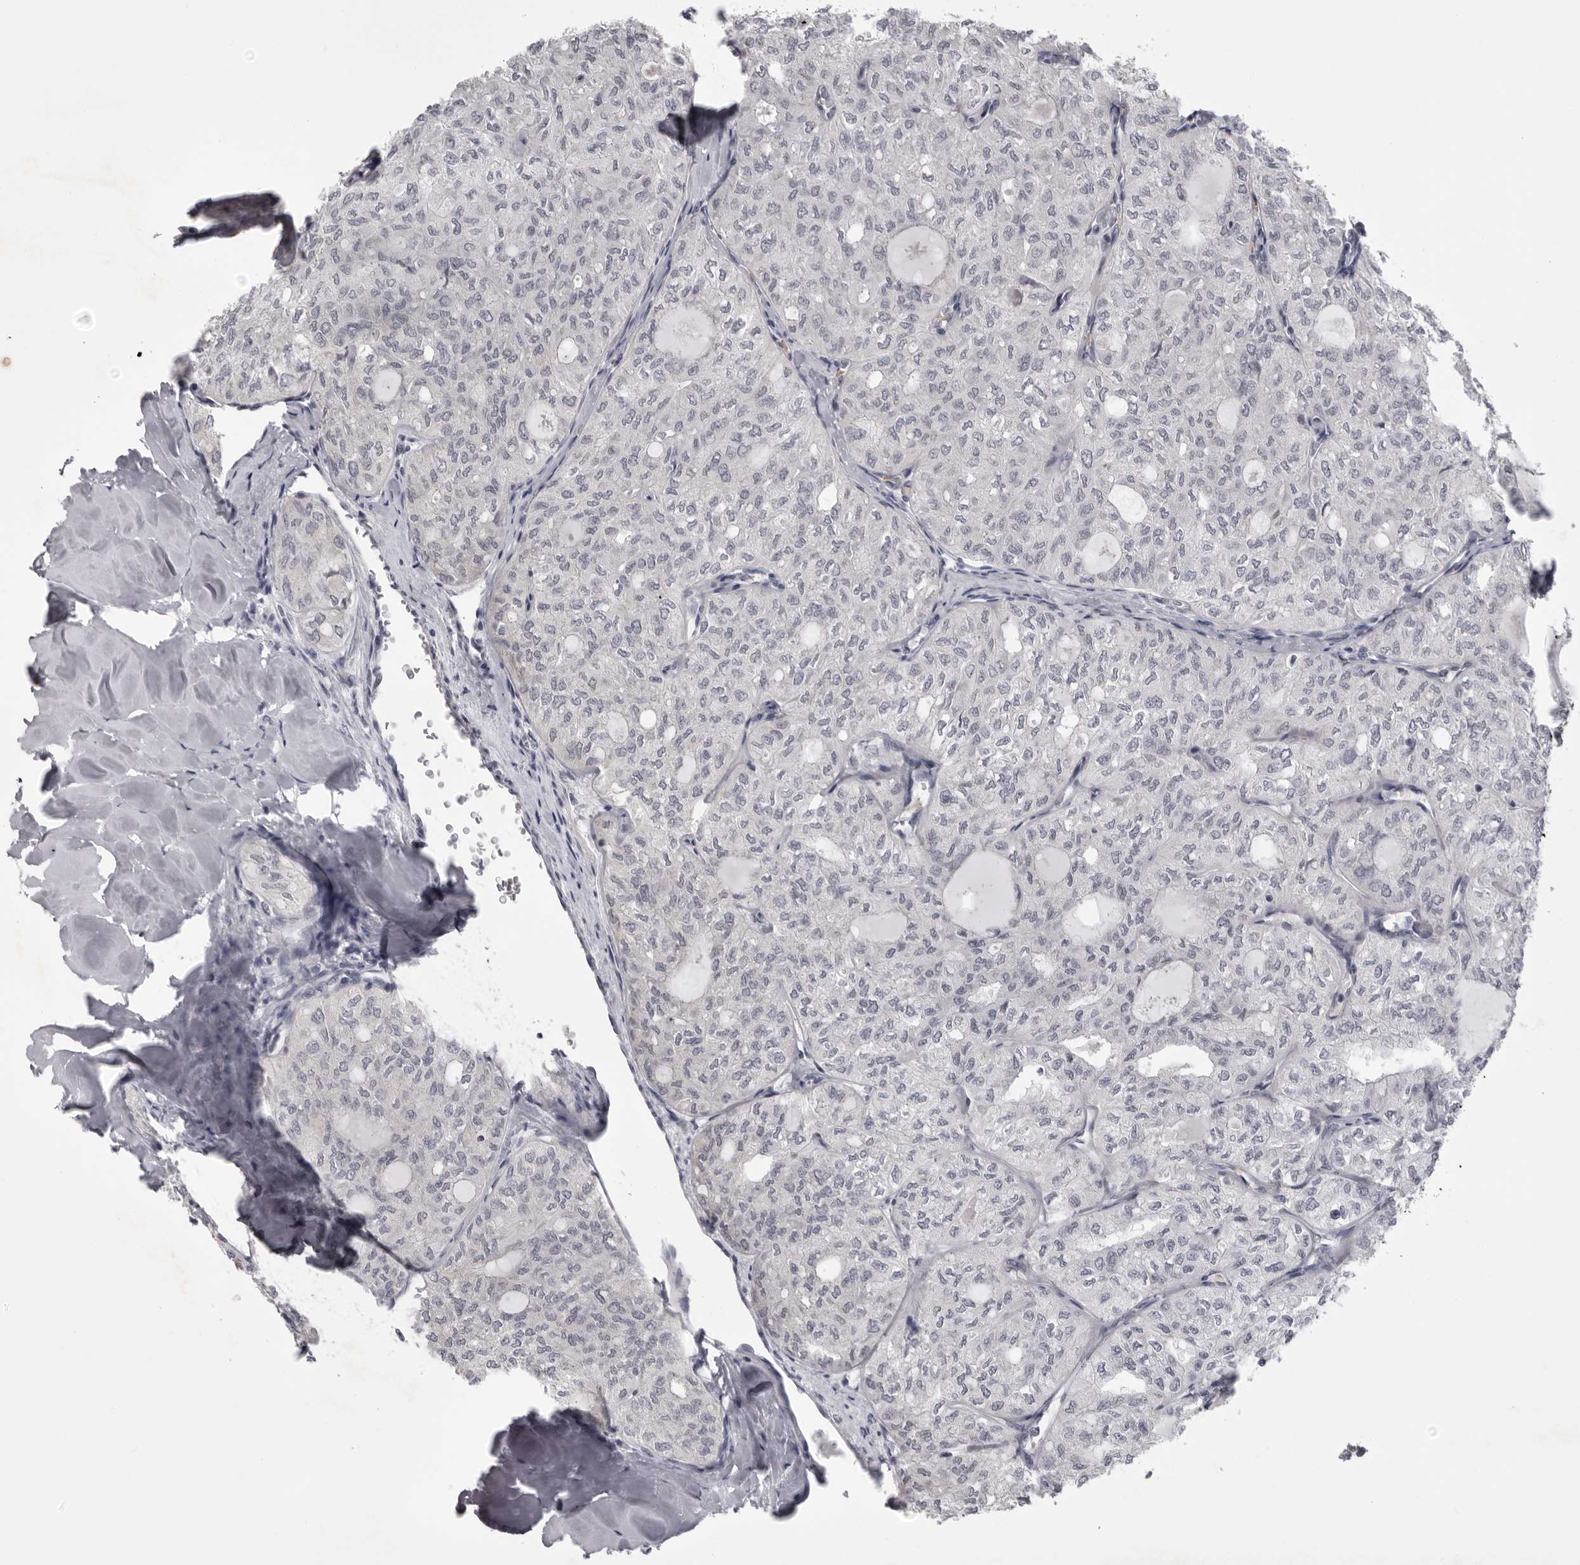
{"staining": {"intensity": "negative", "quantity": "none", "location": "none"}, "tissue": "thyroid cancer", "cell_type": "Tumor cells", "image_type": "cancer", "snomed": [{"axis": "morphology", "description": "Follicular adenoma carcinoma, NOS"}, {"axis": "topography", "description": "Thyroid gland"}], "caption": "Thyroid cancer stained for a protein using IHC reveals no expression tumor cells.", "gene": "EPHA10", "patient": {"sex": "male", "age": 75}}